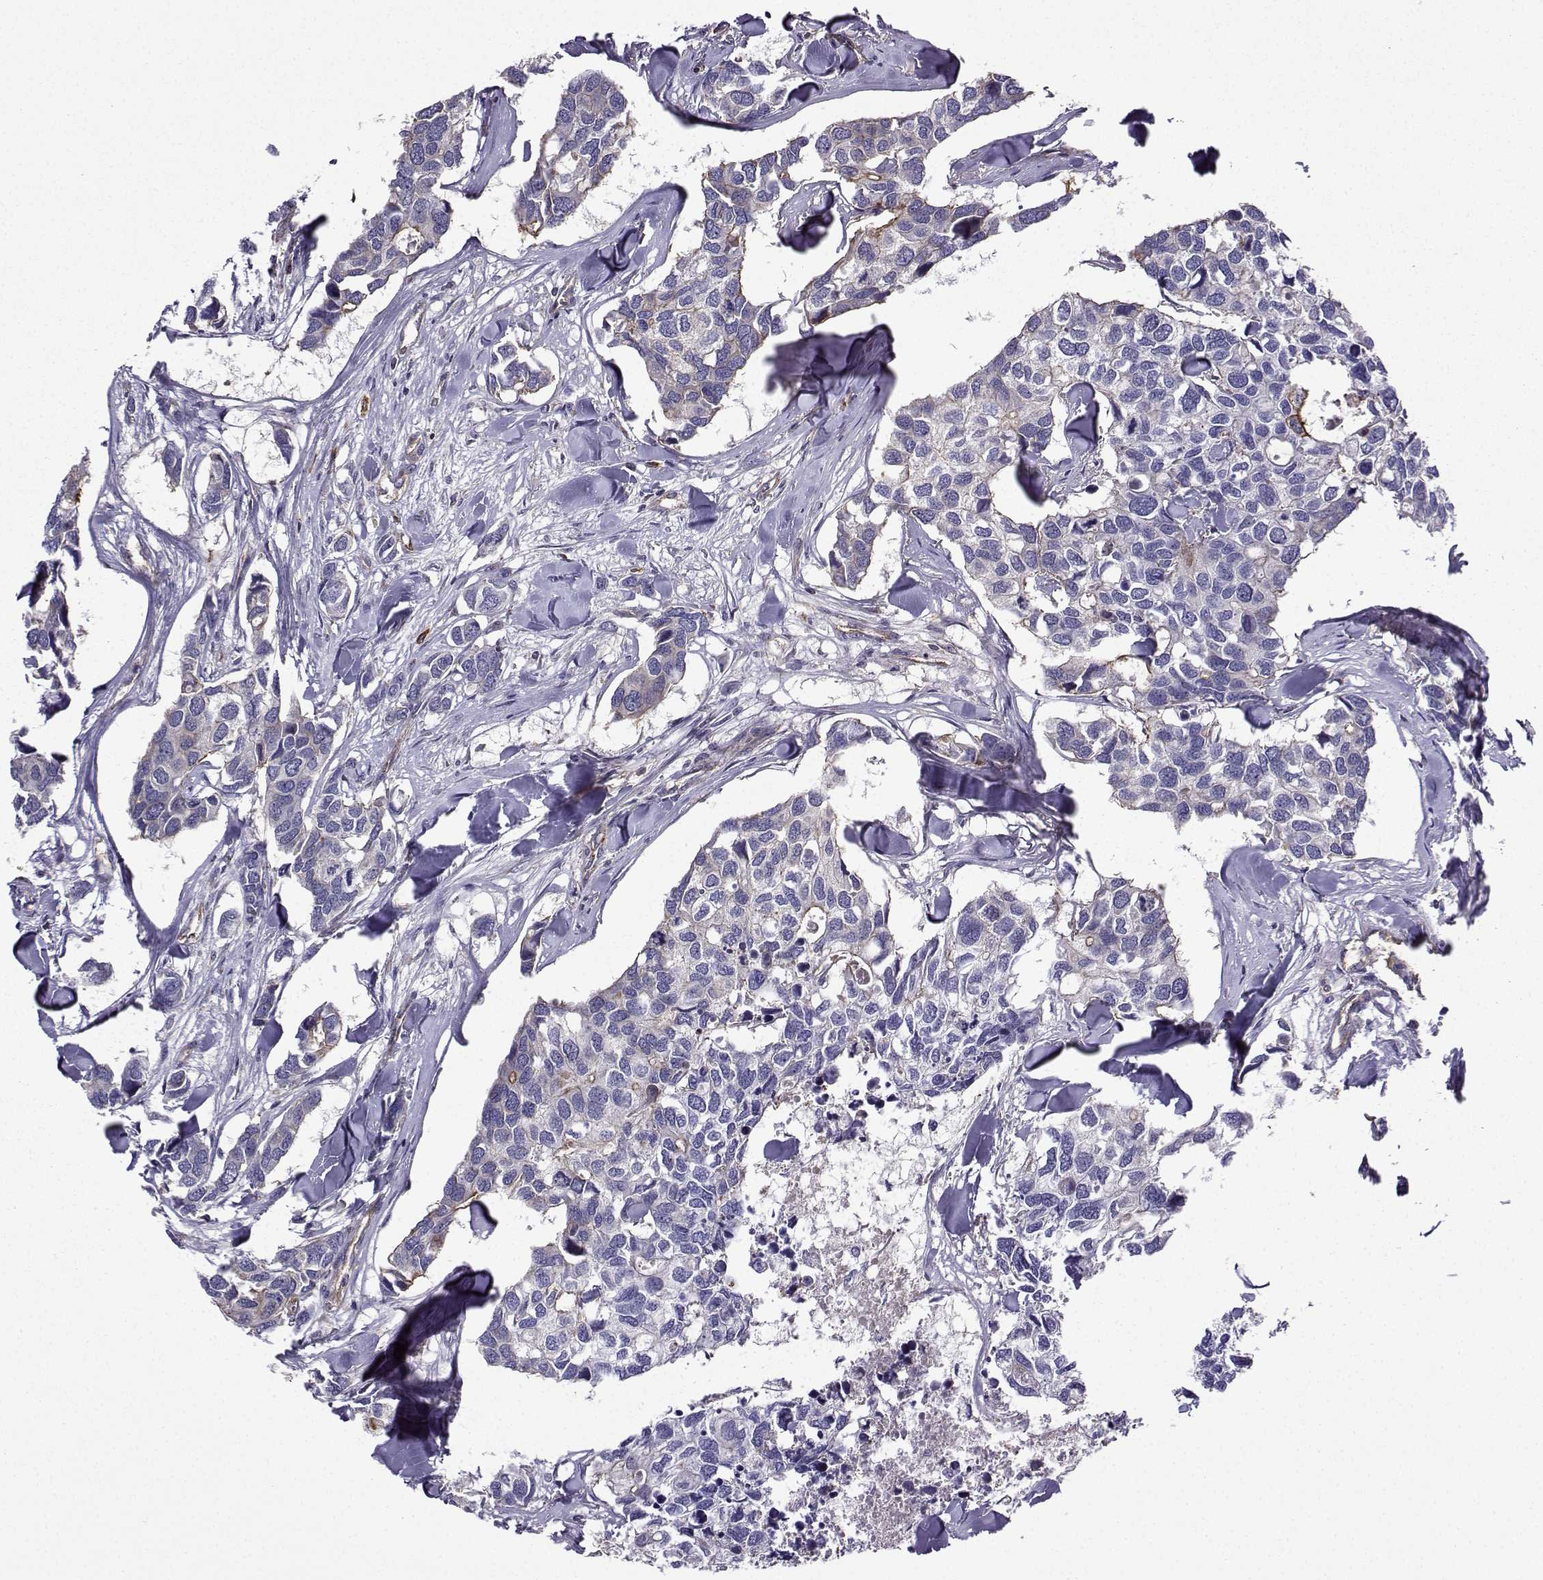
{"staining": {"intensity": "negative", "quantity": "none", "location": "none"}, "tissue": "breast cancer", "cell_type": "Tumor cells", "image_type": "cancer", "snomed": [{"axis": "morphology", "description": "Duct carcinoma"}, {"axis": "topography", "description": "Breast"}], "caption": "Breast invasive ductal carcinoma was stained to show a protein in brown. There is no significant staining in tumor cells.", "gene": "ITGB8", "patient": {"sex": "female", "age": 83}}